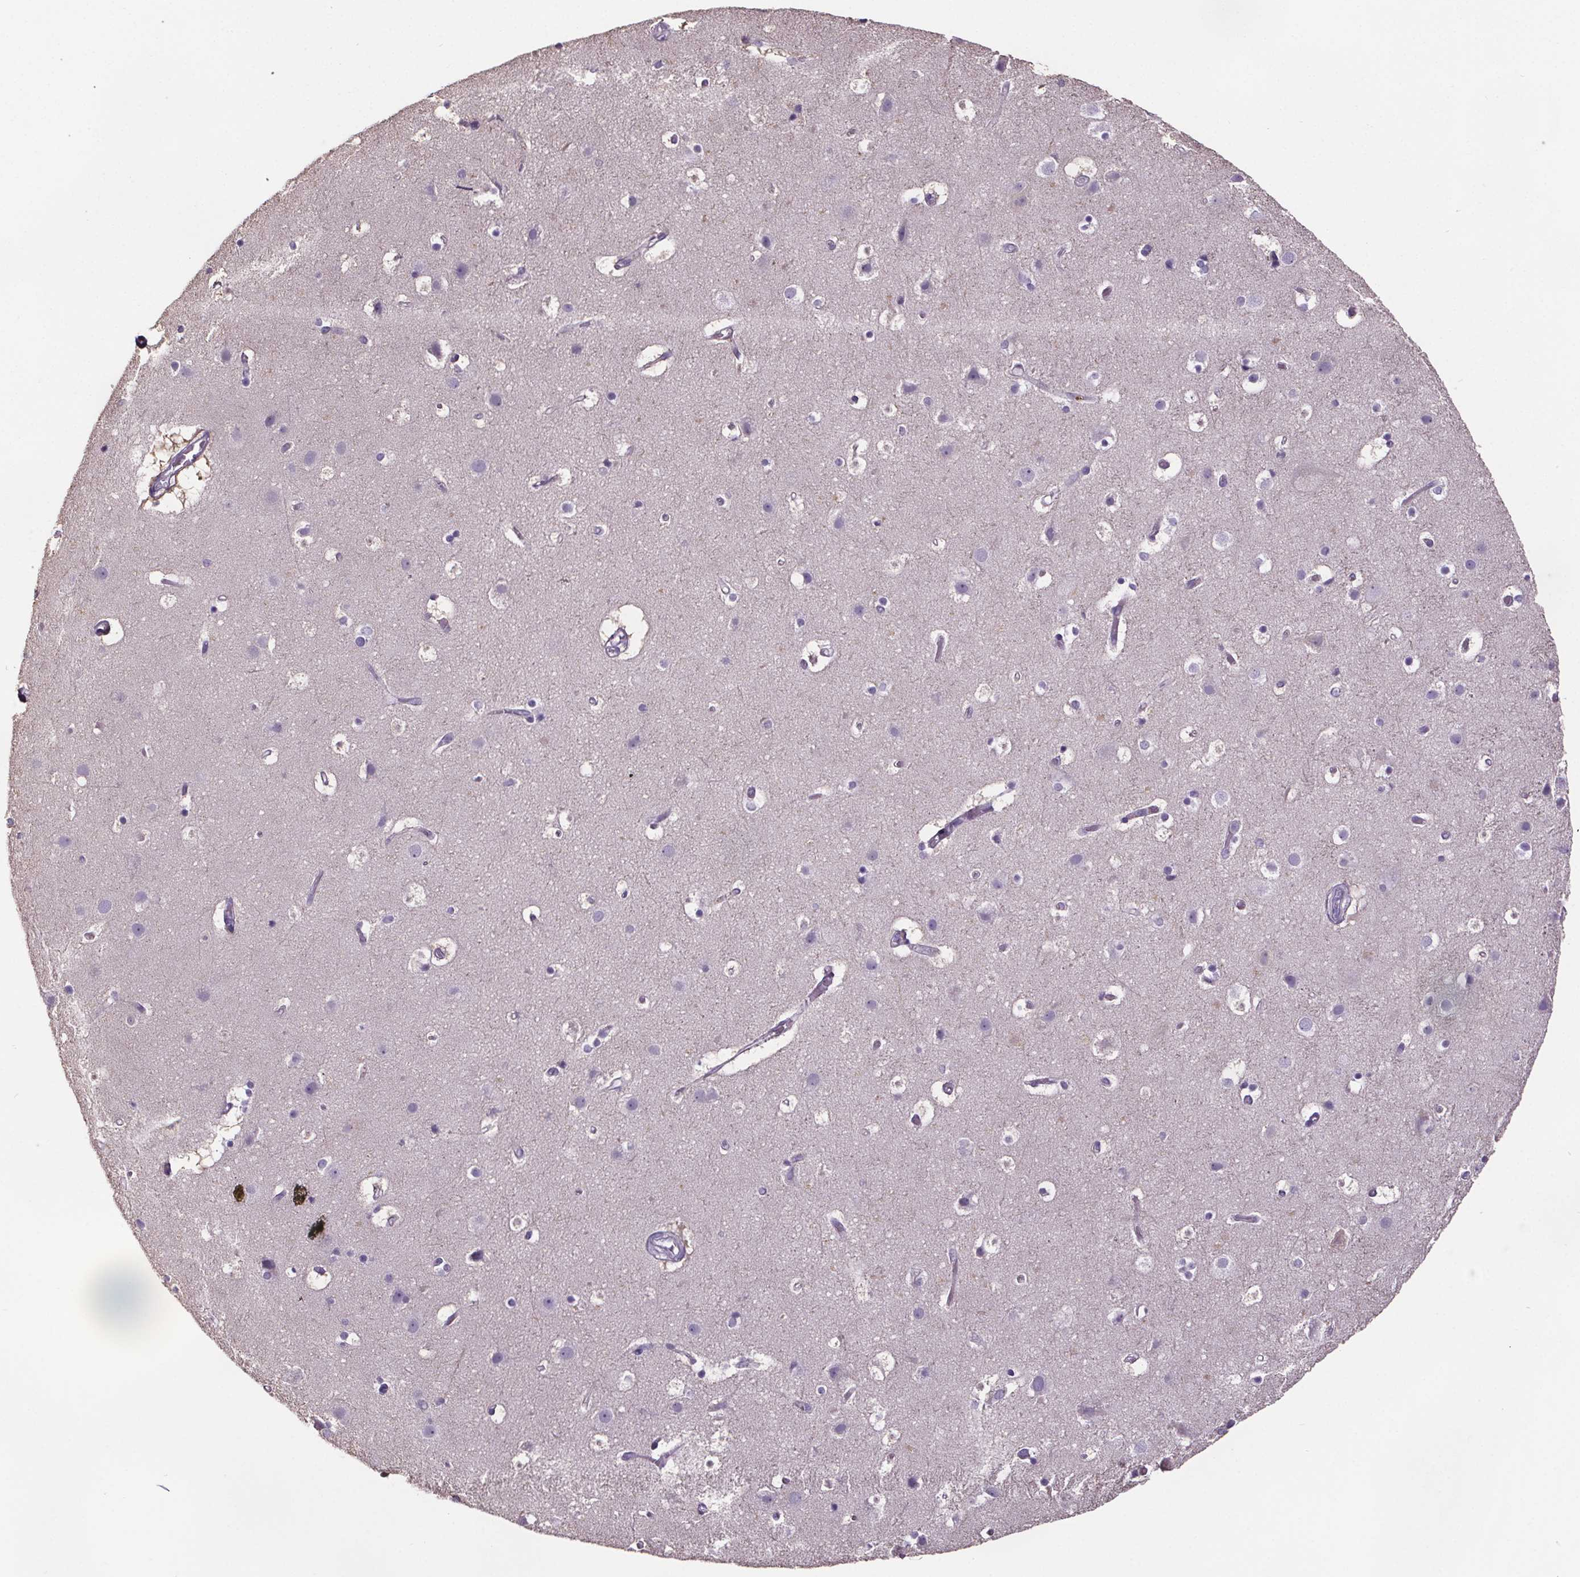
{"staining": {"intensity": "negative", "quantity": "none", "location": "none"}, "tissue": "cerebral cortex", "cell_type": "Endothelial cells", "image_type": "normal", "snomed": [{"axis": "morphology", "description": "Normal tissue, NOS"}, {"axis": "topography", "description": "Cerebral cortex"}], "caption": "IHC of normal human cerebral cortex shows no expression in endothelial cells. (IHC, brightfield microscopy, high magnification).", "gene": "CUBN", "patient": {"sex": "female", "age": 52}}